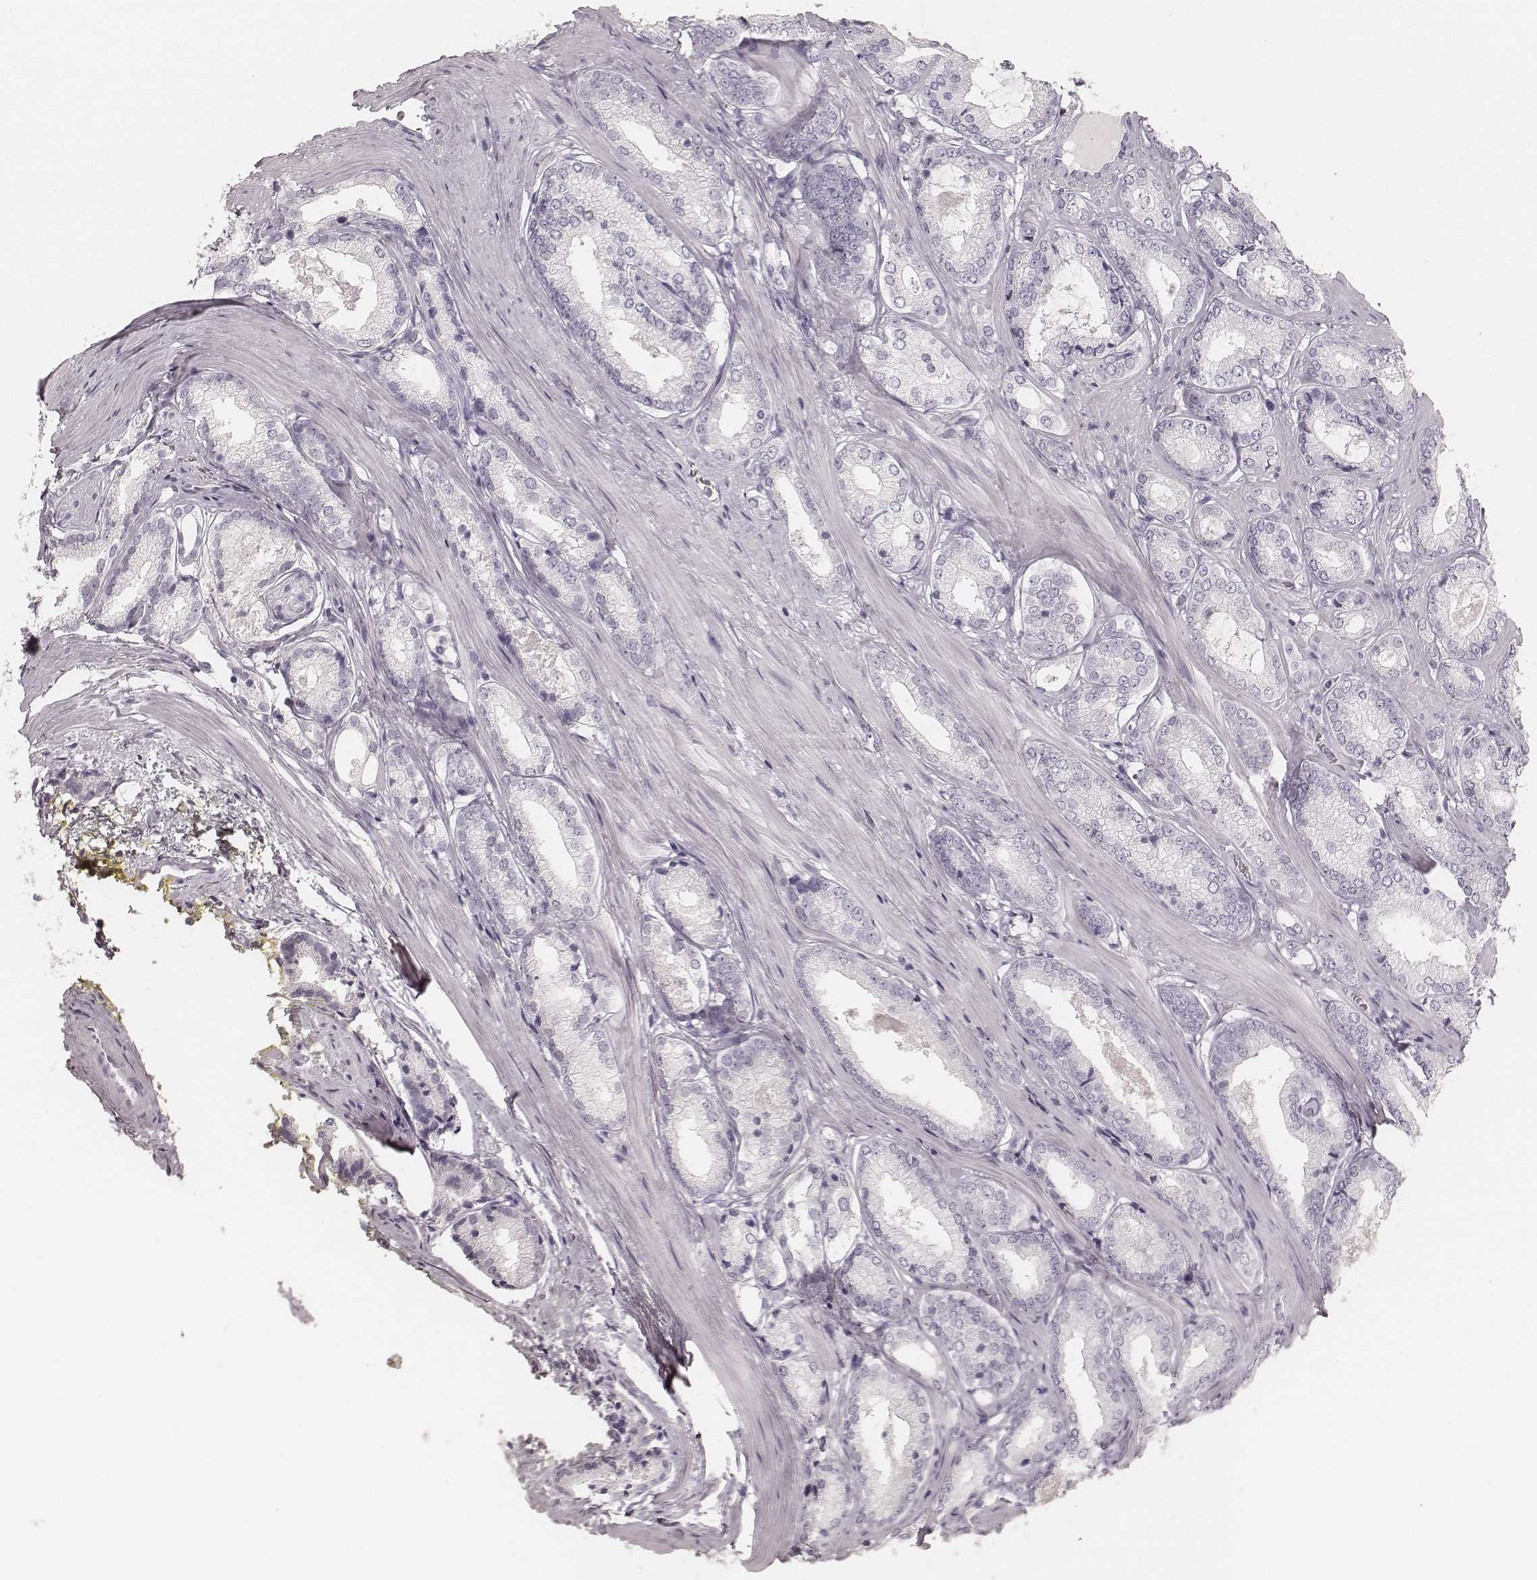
{"staining": {"intensity": "negative", "quantity": "none", "location": "none"}, "tissue": "prostate cancer", "cell_type": "Tumor cells", "image_type": "cancer", "snomed": [{"axis": "morphology", "description": "Adenocarcinoma, Low grade"}, {"axis": "topography", "description": "Prostate"}], "caption": "Human adenocarcinoma (low-grade) (prostate) stained for a protein using IHC demonstrates no expression in tumor cells.", "gene": "KRT31", "patient": {"sex": "male", "age": 56}}